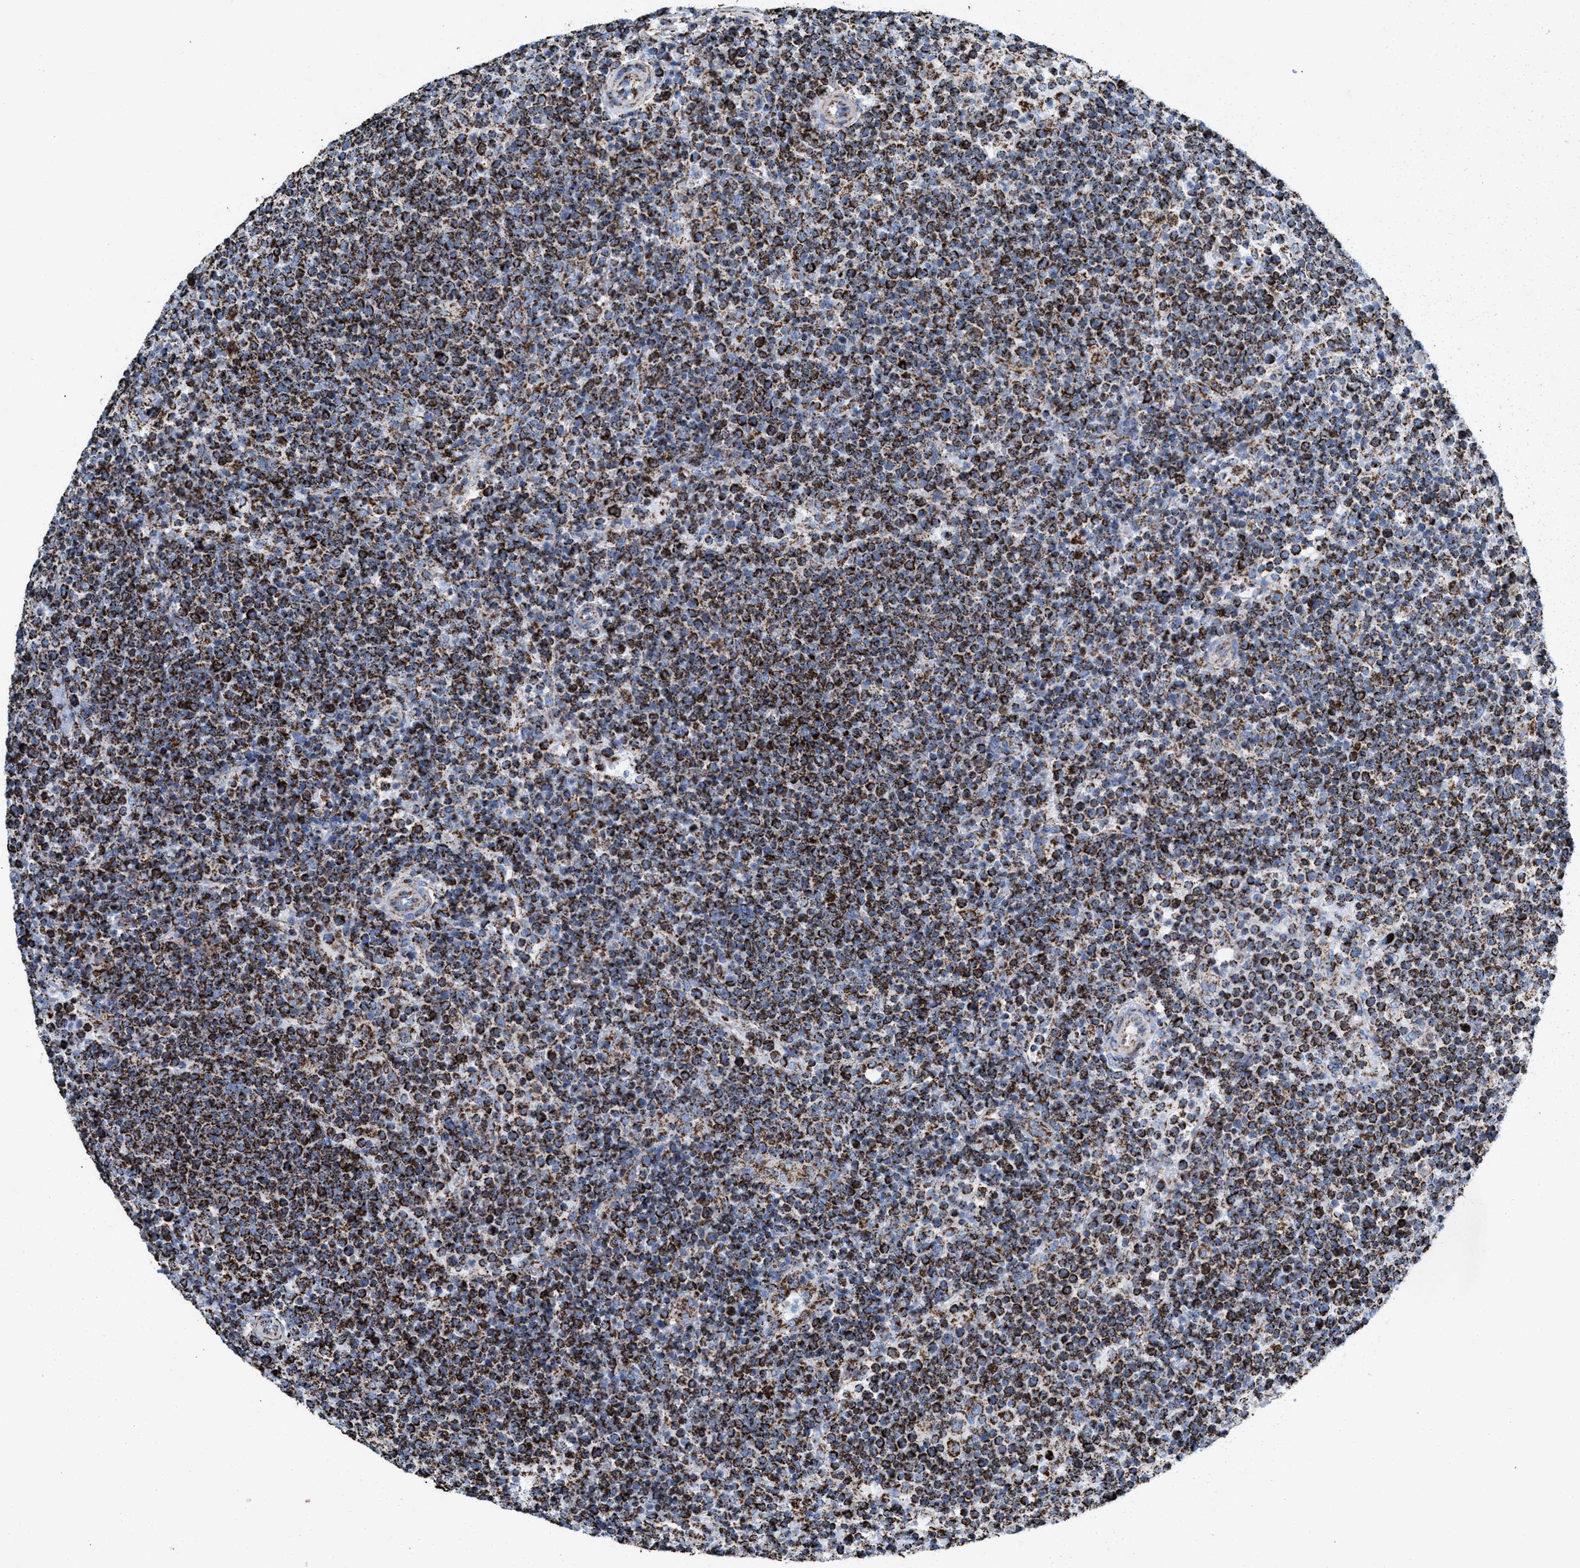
{"staining": {"intensity": "moderate", "quantity": ">75%", "location": "cytoplasmic/membranous"}, "tissue": "lymphoma", "cell_type": "Tumor cells", "image_type": "cancer", "snomed": [{"axis": "morphology", "description": "Malignant lymphoma, non-Hodgkin's type, High grade"}, {"axis": "topography", "description": "Lymph node"}], "caption": "Lymphoma tissue displays moderate cytoplasmic/membranous expression in approximately >75% of tumor cells, visualized by immunohistochemistry.", "gene": "ECHS1", "patient": {"sex": "male", "age": 61}}